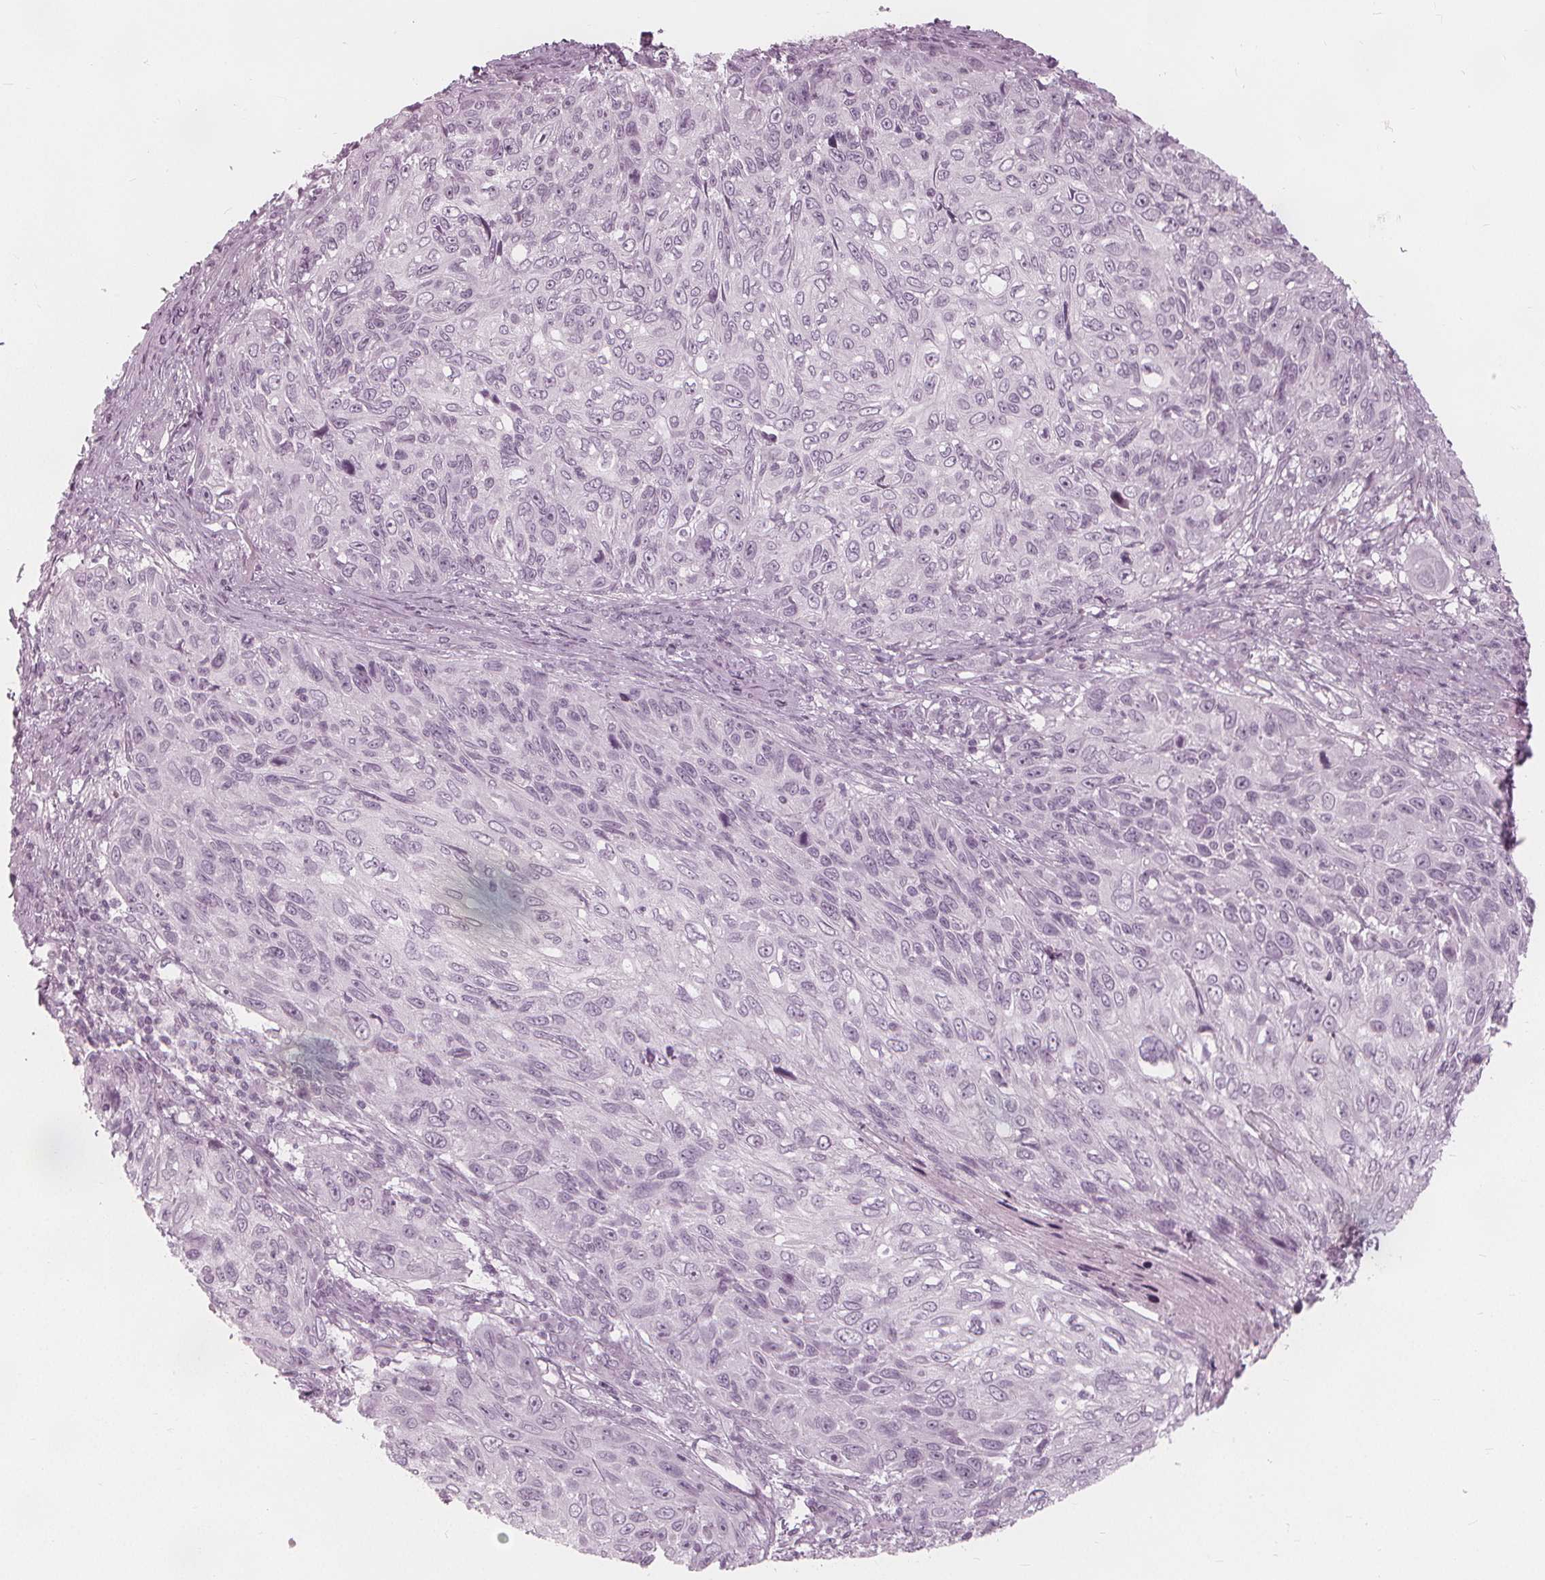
{"staining": {"intensity": "negative", "quantity": "none", "location": "none"}, "tissue": "skin cancer", "cell_type": "Tumor cells", "image_type": "cancer", "snomed": [{"axis": "morphology", "description": "Squamous cell carcinoma, NOS"}, {"axis": "topography", "description": "Skin"}], "caption": "Skin cancer (squamous cell carcinoma) stained for a protein using IHC reveals no expression tumor cells.", "gene": "PAEP", "patient": {"sex": "male", "age": 92}}